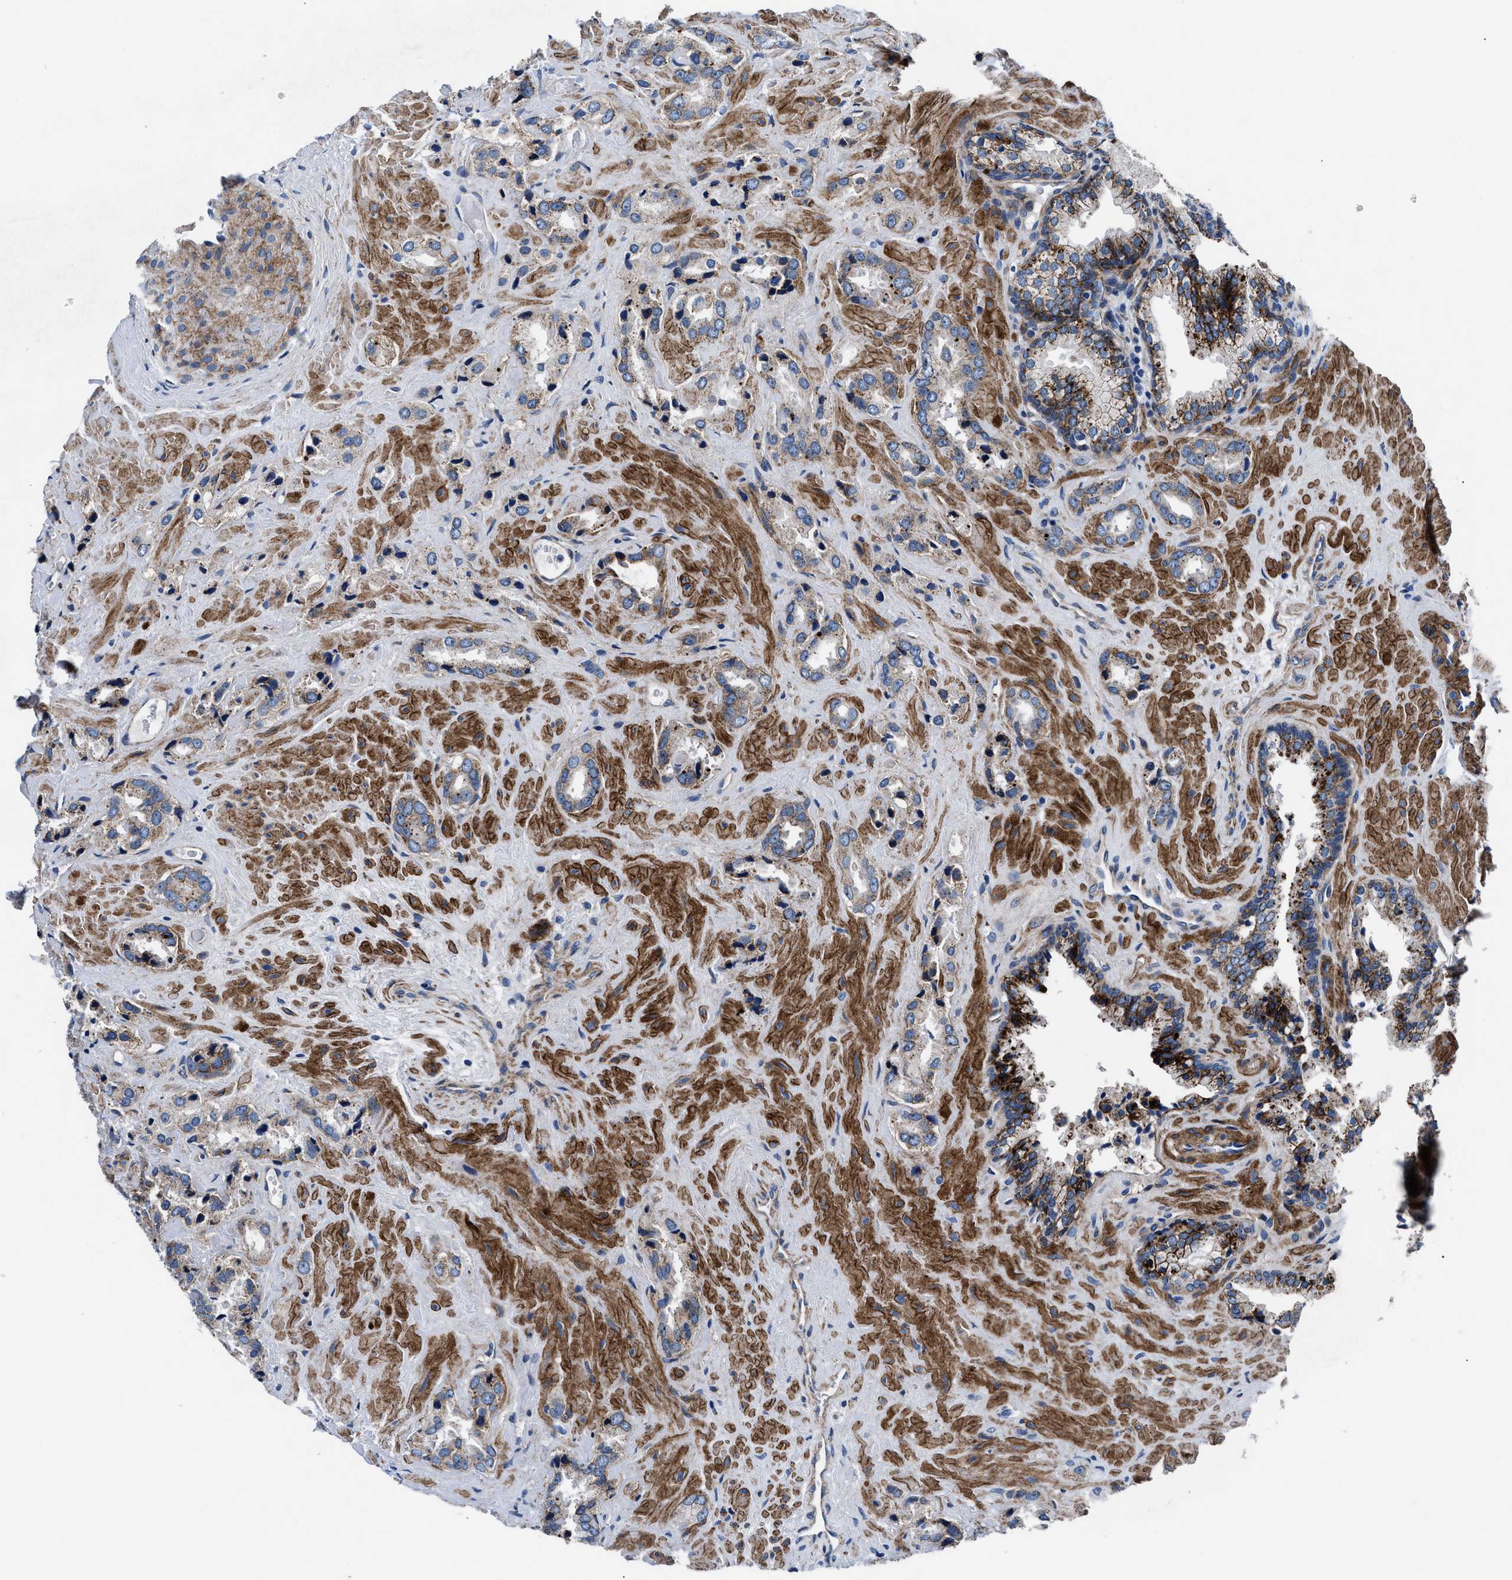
{"staining": {"intensity": "weak", "quantity": "25%-75%", "location": "cytoplasmic/membranous"}, "tissue": "prostate cancer", "cell_type": "Tumor cells", "image_type": "cancer", "snomed": [{"axis": "morphology", "description": "Adenocarcinoma, High grade"}, {"axis": "topography", "description": "Prostate"}], "caption": "Prostate cancer (adenocarcinoma (high-grade)) was stained to show a protein in brown. There is low levels of weak cytoplasmic/membranous positivity in approximately 25%-75% of tumor cells.", "gene": "DAG1", "patient": {"sex": "male", "age": 64}}